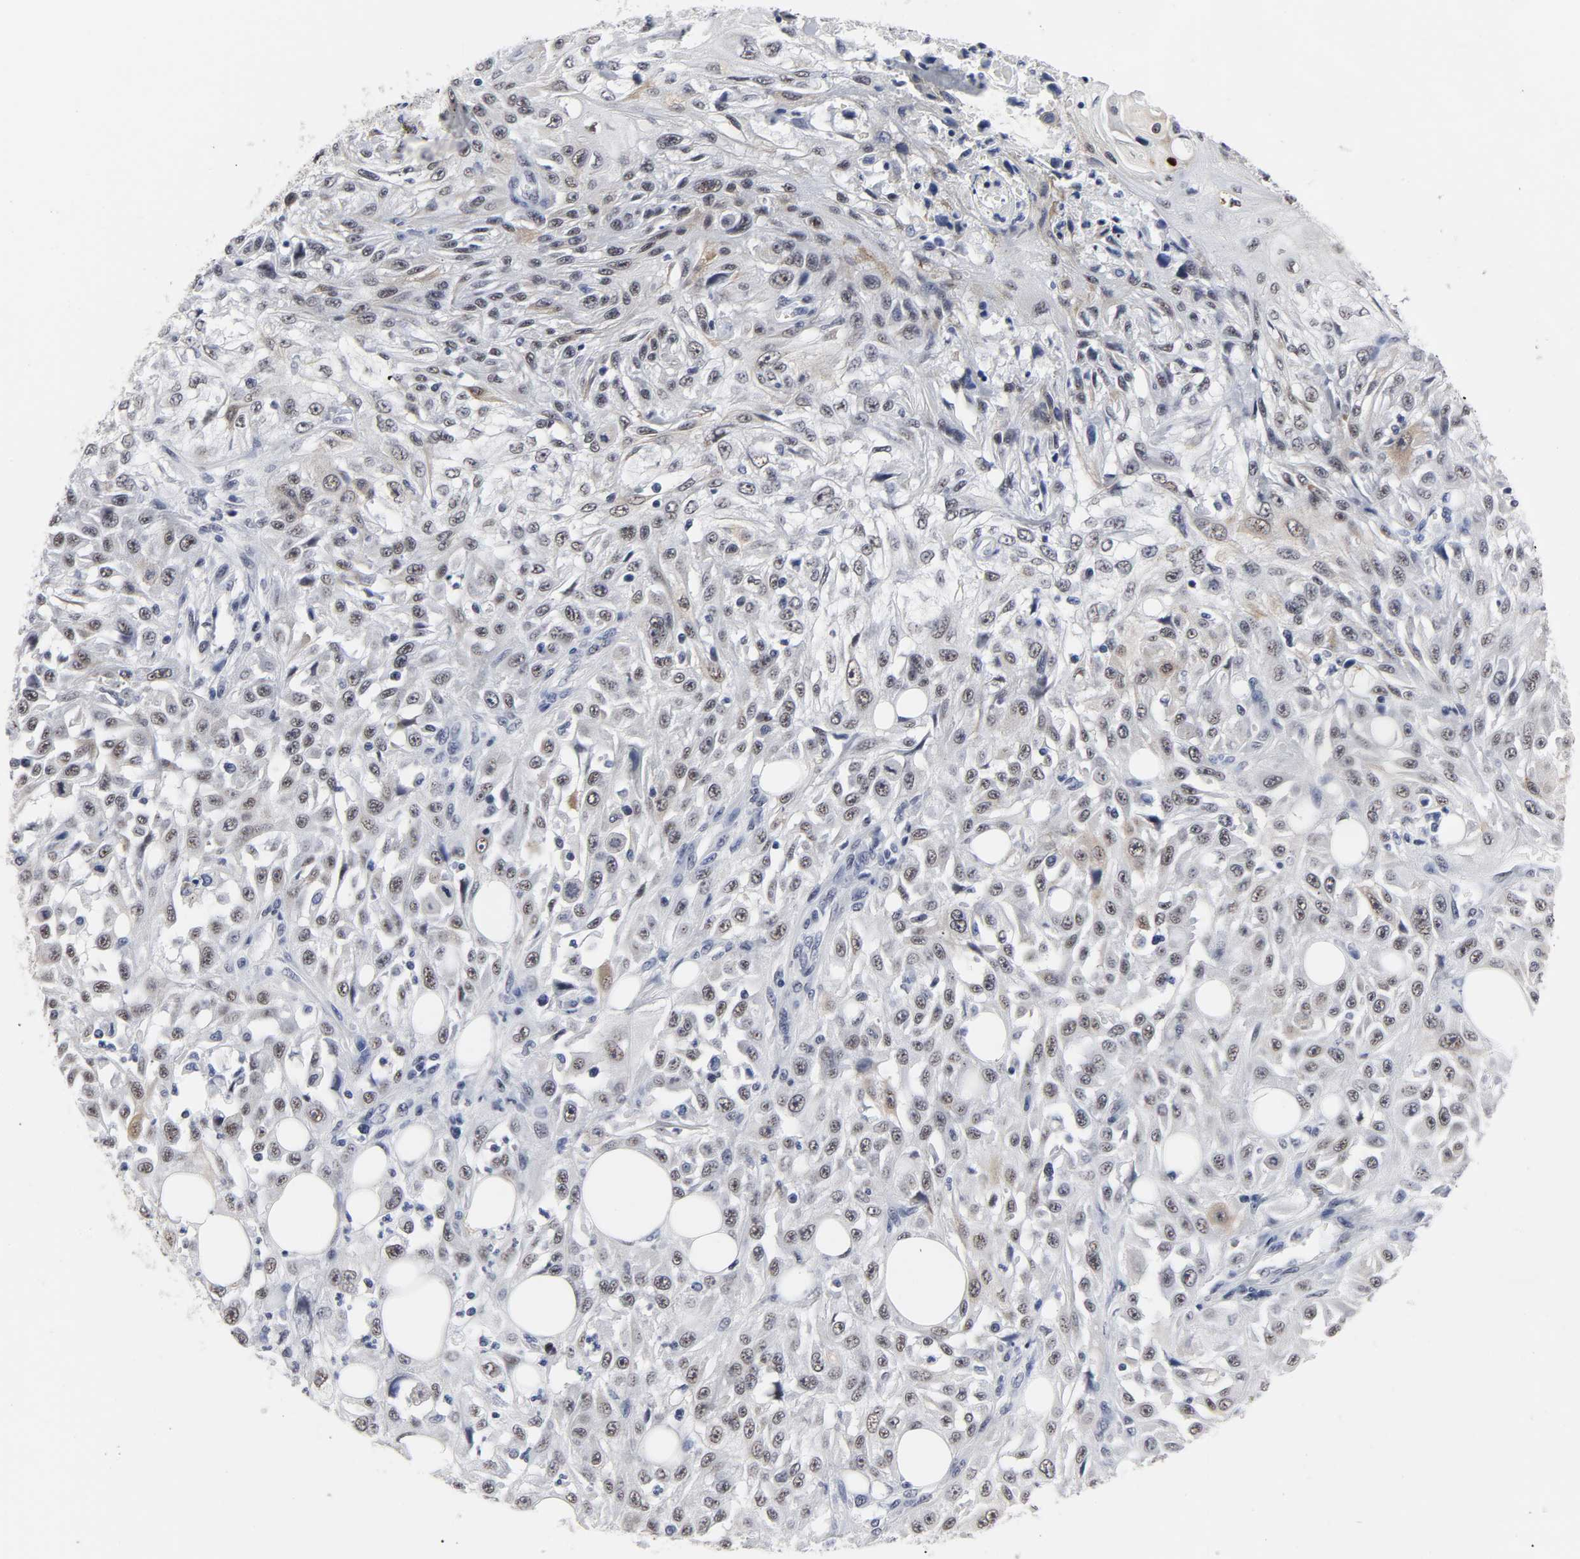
{"staining": {"intensity": "weak", "quantity": "25%-75%", "location": "cytoplasmic/membranous"}, "tissue": "skin cancer", "cell_type": "Tumor cells", "image_type": "cancer", "snomed": [{"axis": "morphology", "description": "Squamous cell carcinoma, NOS"}, {"axis": "topography", "description": "Skin"}], "caption": "IHC histopathology image of neoplastic tissue: squamous cell carcinoma (skin) stained using immunohistochemistry shows low levels of weak protein expression localized specifically in the cytoplasmic/membranous of tumor cells, appearing as a cytoplasmic/membranous brown color.", "gene": "GRHL2", "patient": {"sex": "male", "age": 75}}